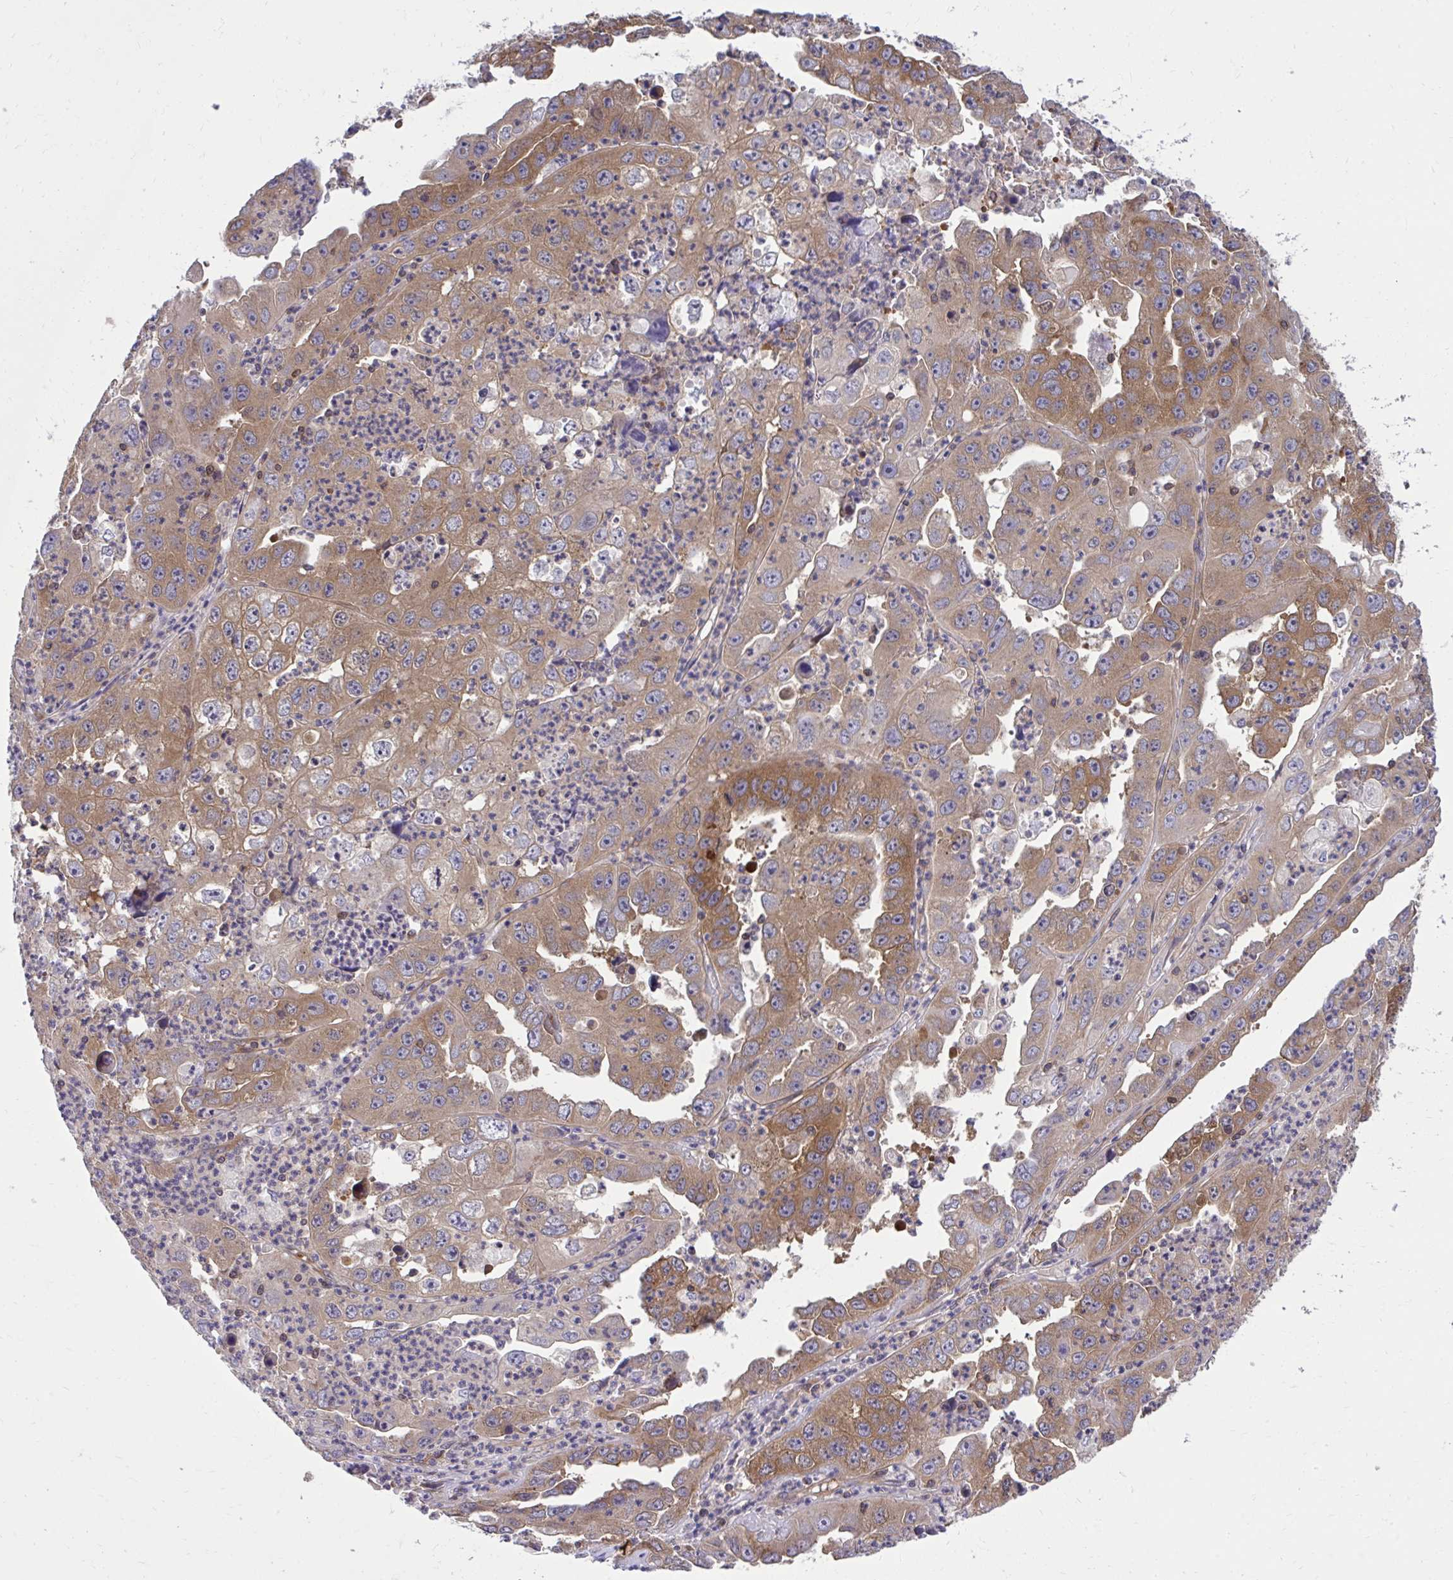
{"staining": {"intensity": "moderate", "quantity": ">75%", "location": "cytoplasmic/membranous"}, "tissue": "endometrial cancer", "cell_type": "Tumor cells", "image_type": "cancer", "snomed": [{"axis": "morphology", "description": "Adenocarcinoma, NOS"}, {"axis": "topography", "description": "Uterus"}], "caption": "Immunohistochemical staining of human endometrial cancer shows medium levels of moderate cytoplasmic/membranous expression in approximately >75% of tumor cells. The staining was performed using DAB (3,3'-diaminobenzidine) to visualize the protein expression in brown, while the nuclei were stained in blue with hematoxylin (Magnification: 20x).", "gene": "PPP5C", "patient": {"sex": "female", "age": 62}}